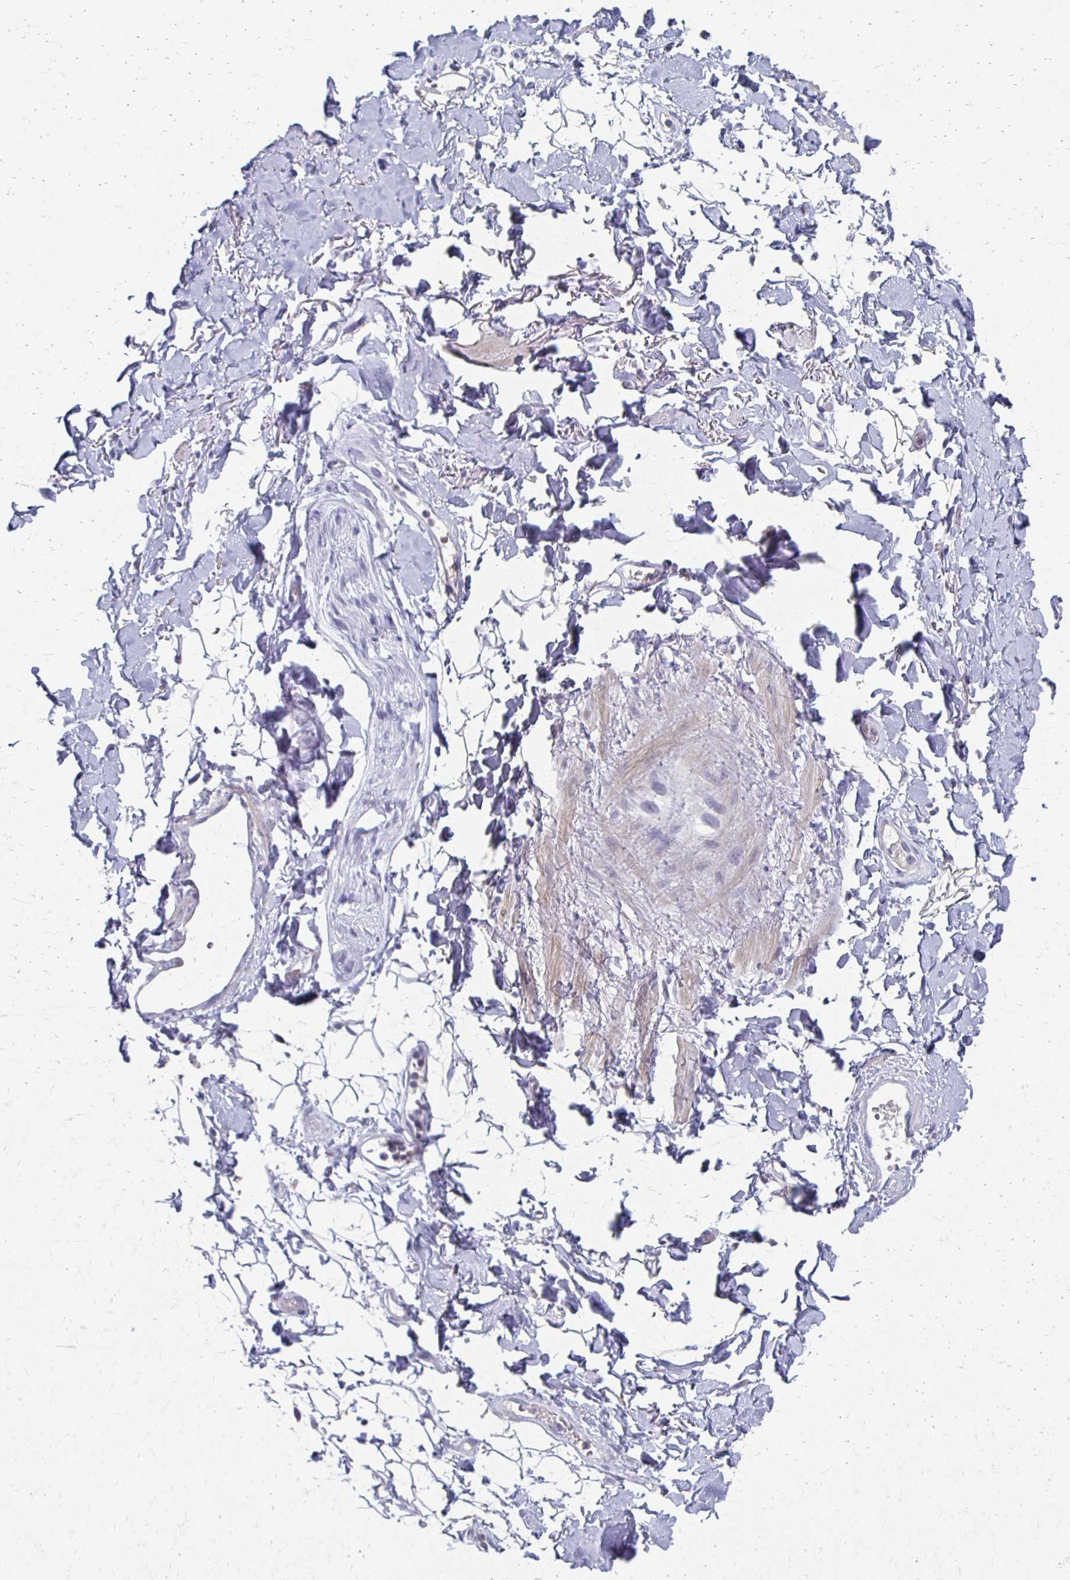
{"staining": {"intensity": "negative", "quantity": "none", "location": "none"}, "tissue": "adipose tissue", "cell_type": "Adipocytes", "image_type": "normal", "snomed": [{"axis": "morphology", "description": "Normal tissue, NOS"}, {"axis": "topography", "description": "Anal"}, {"axis": "topography", "description": "Peripheral nerve tissue"}], "caption": "This micrograph is of benign adipose tissue stained with IHC to label a protein in brown with the nuclei are counter-stained blue. There is no expression in adipocytes. Brightfield microscopy of immunohistochemistry (IHC) stained with DAB (brown) and hematoxylin (blue), captured at high magnification.", "gene": "CXCR2", "patient": {"sex": "male", "age": 78}}